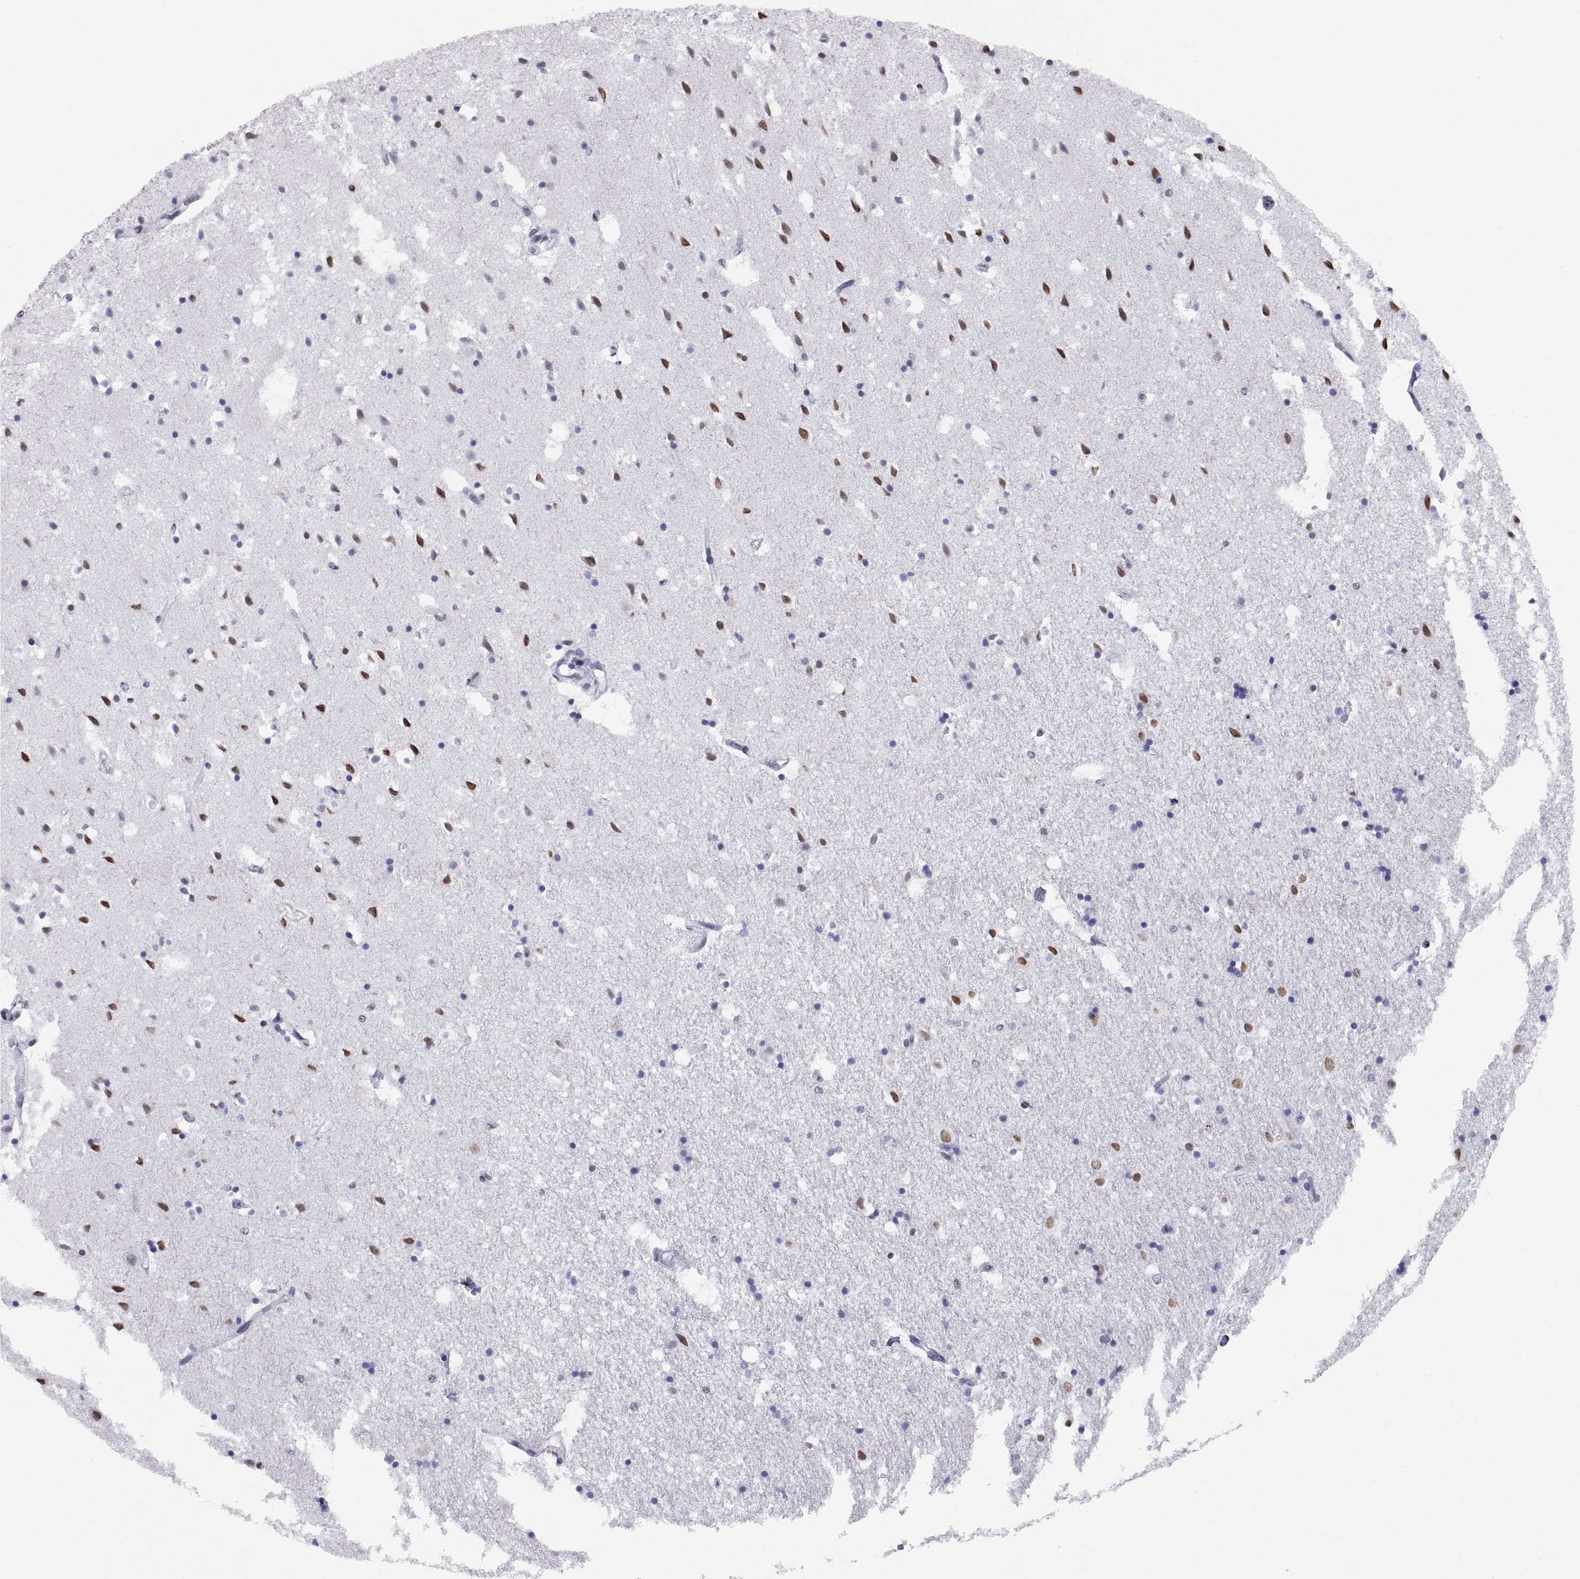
{"staining": {"intensity": "strong", "quantity": "25%-75%", "location": "nuclear"}, "tissue": "hippocampus", "cell_type": "Glial cells", "image_type": "normal", "snomed": [{"axis": "morphology", "description": "Normal tissue, NOS"}, {"axis": "topography", "description": "Hippocampus"}], "caption": "Approximately 25%-75% of glial cells in unremarkable hippocampus demonstrate strong nuclear protein positivity as visualized by brown immunohistochemical staining.", "gene": "NEUROD6", "patient": {"sex": "male", "age": 49}}